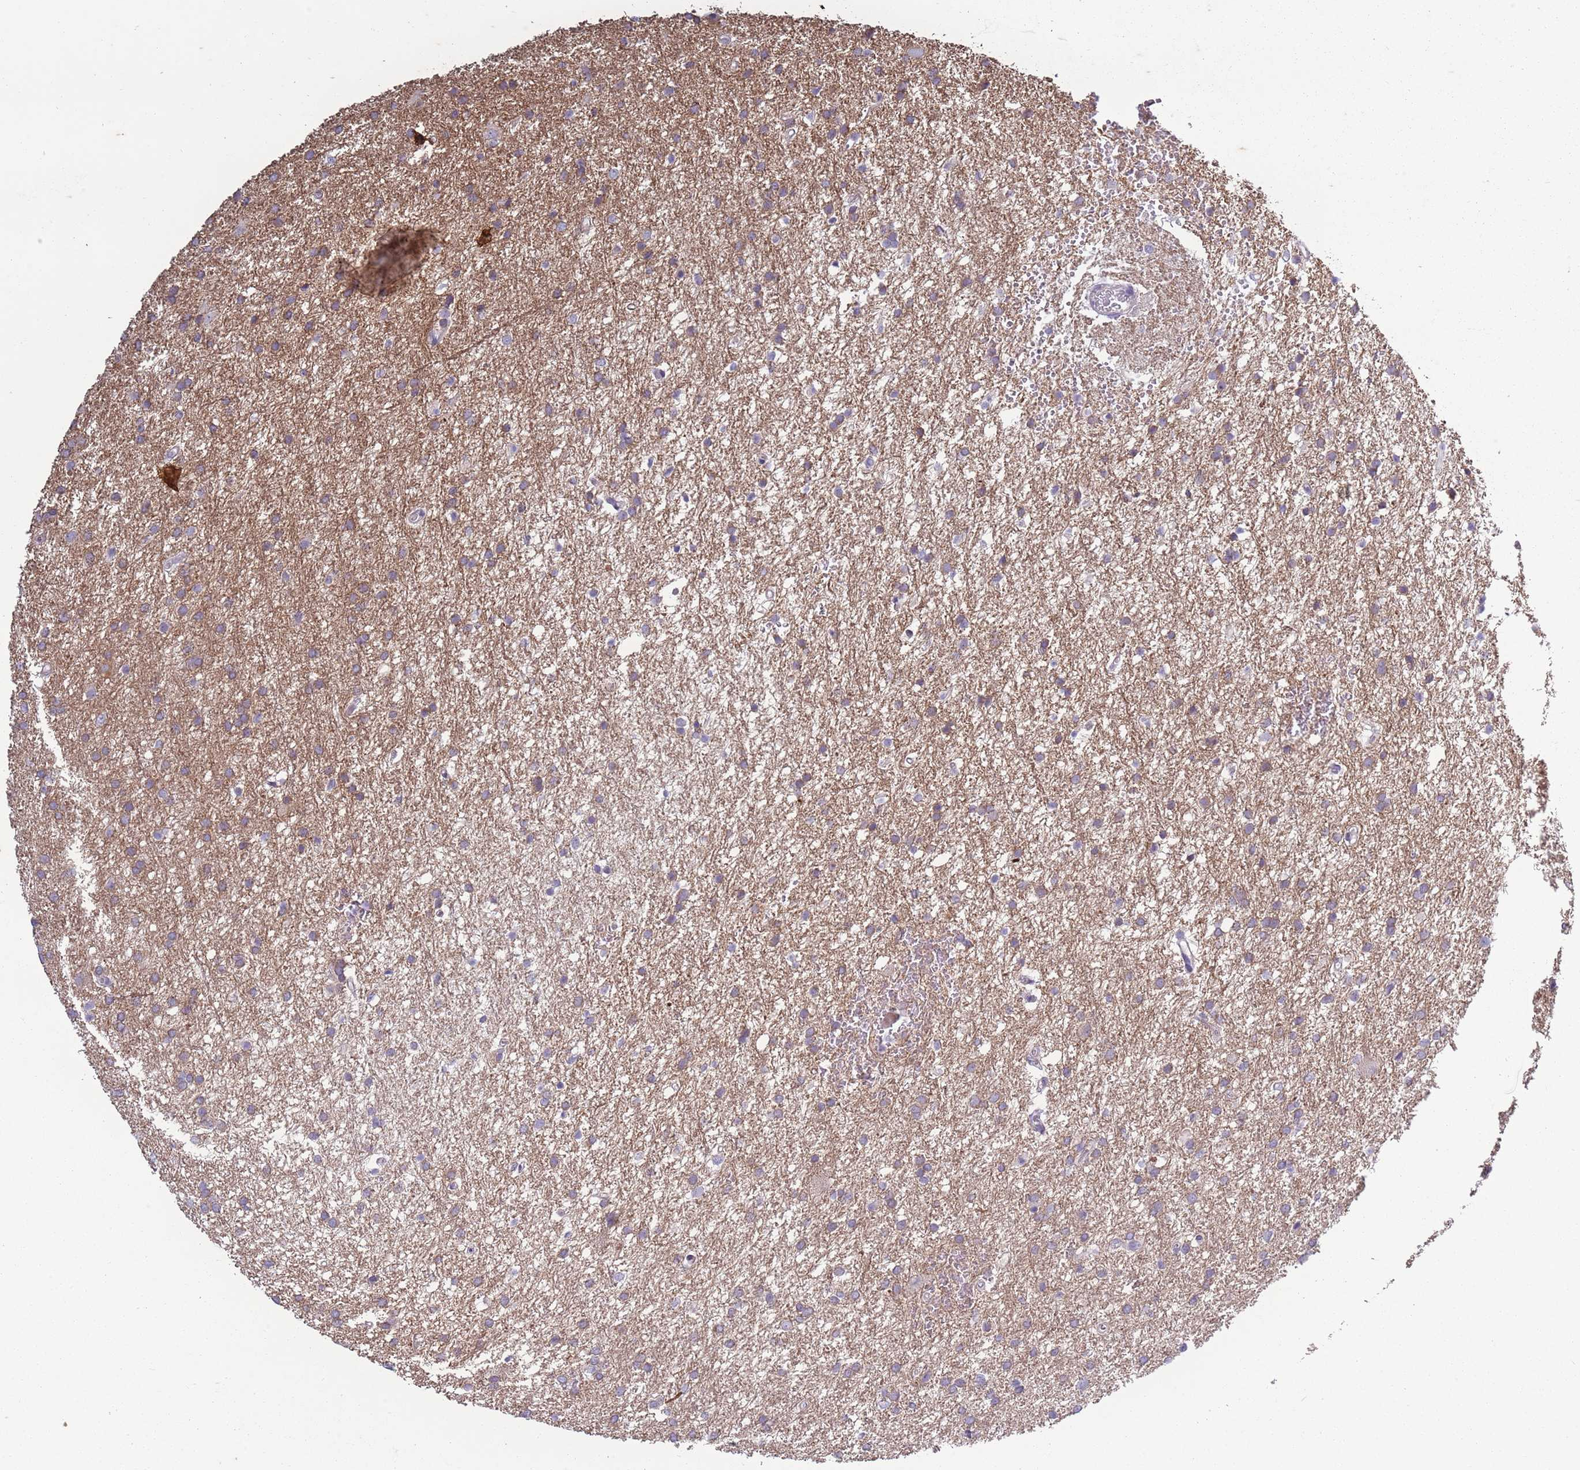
{"staining": {"intensity": "weak", "quantity": "25%-75%", "location": "cytoplasmic/membranous"}, "tissue": "glioma", "cell_type": "Tumor cells", "image_type": "cancer", "snomed": [{"axis": "morphology", "description": "Glioma, malignant, High grade"}, {"axis": "topography", "description": "Brain"}], "caption": "Protein expression analysis of glioma displays weak cytoplasmic/membranous positivity in about 25%-75% of tumor cells.", "gene": "CAPN9", "patient": {"sex": "female", "age": 50}}